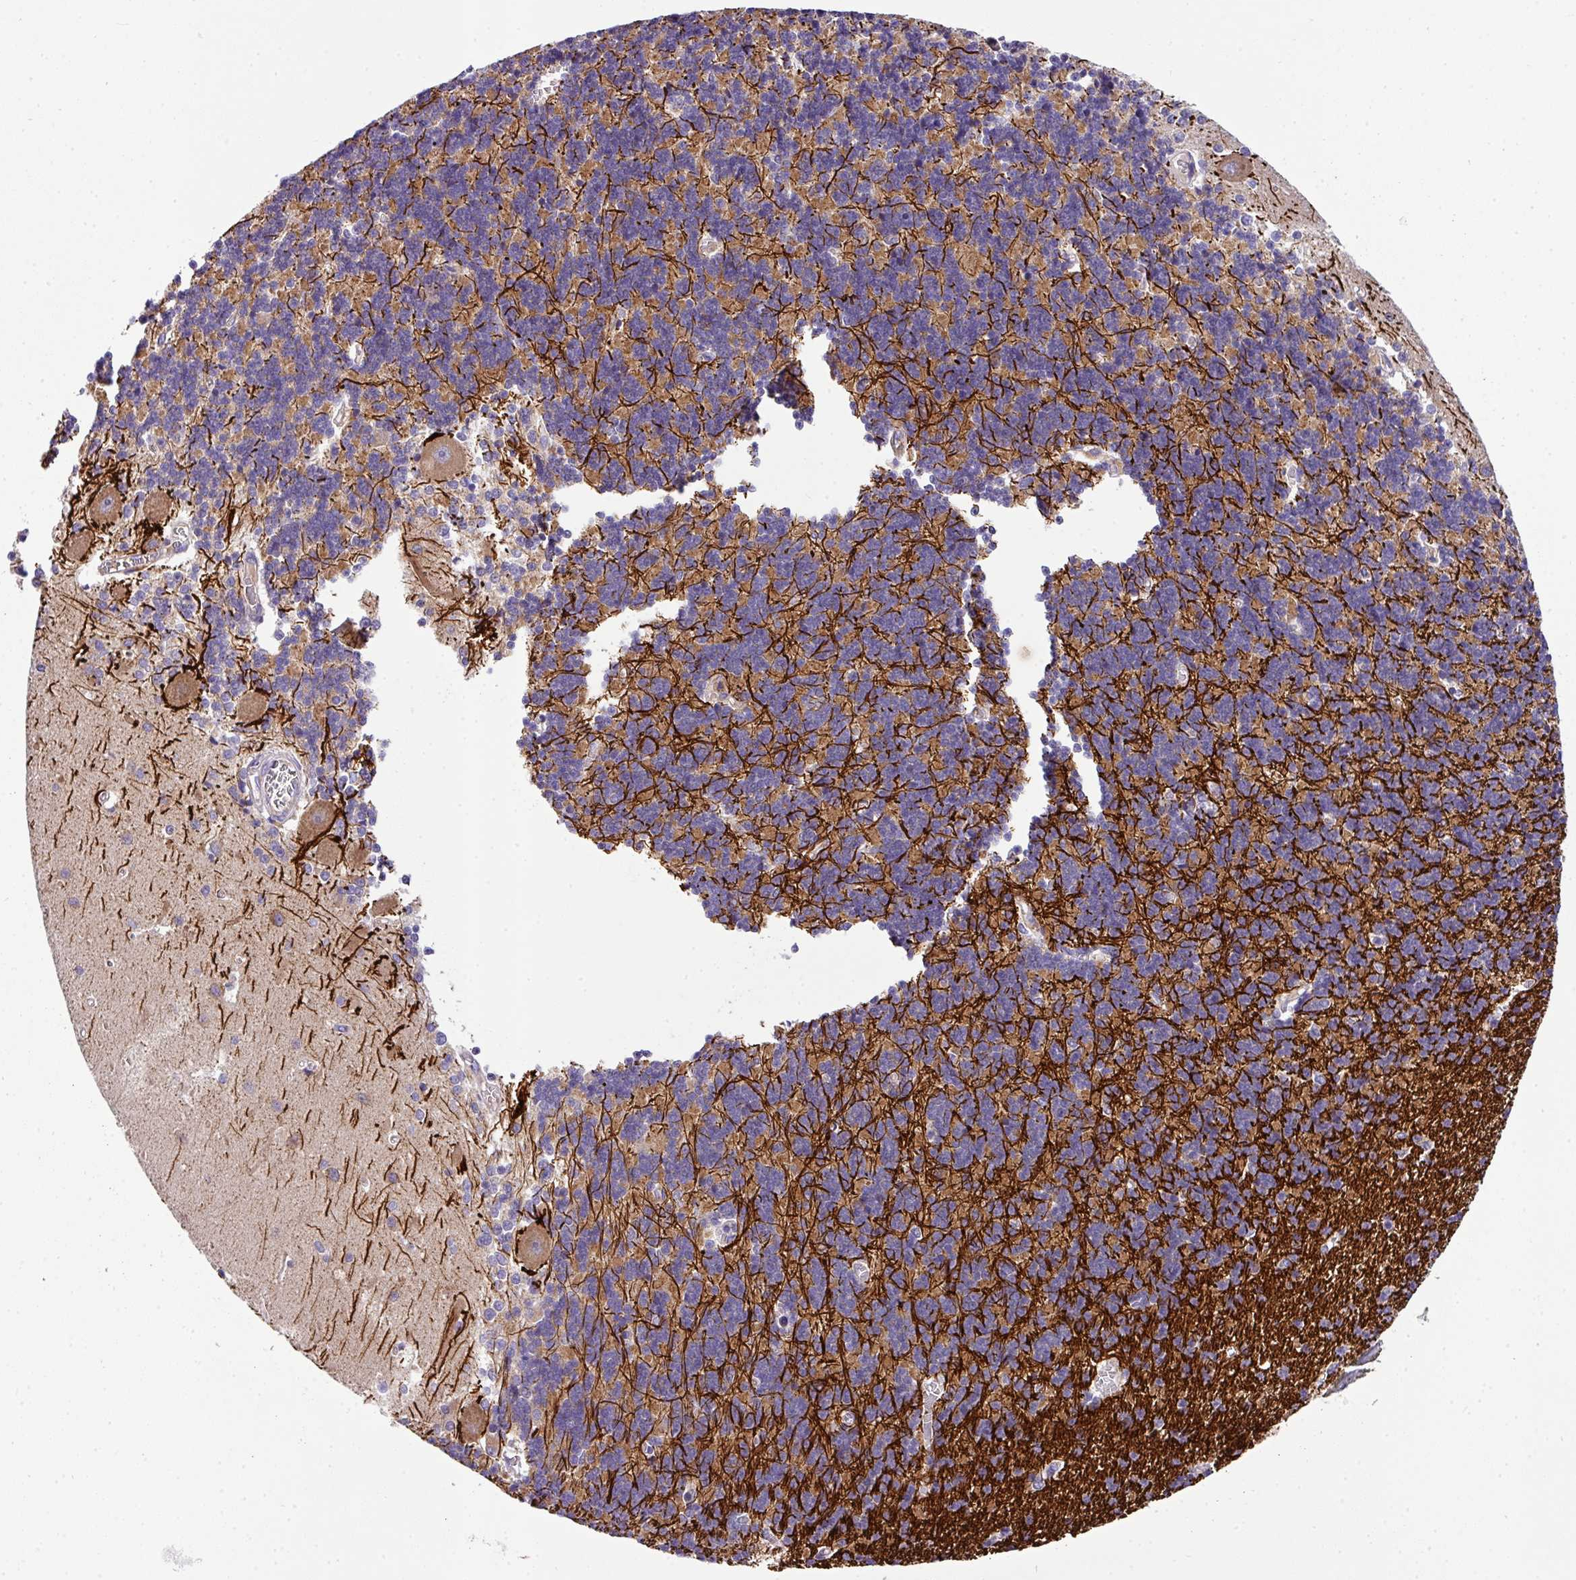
{"staining": {"intensity": "strong", "quantity": ">75%", "location": "cytoplasmic/membranous"}, "tissue": "cerebellum", "cell_type": "Cells in granular layer", "image_type": "normal", "snomed": [{"axis": "morphology", "description": "Normal tissue, NOS"}, {"axis": "topography", "description": "Cerebellum"}], "caption": "Immunohistochemistry (IHC) histopathology image of unremarkable cerebellum stained for a protein (brown), which demonstrates high levels of strong cytoplasmic/membranous positivity in about >75% of cells in granular layer.", "gene": "ANXA2R", "patient": {"sex": "male", "age": 37}}